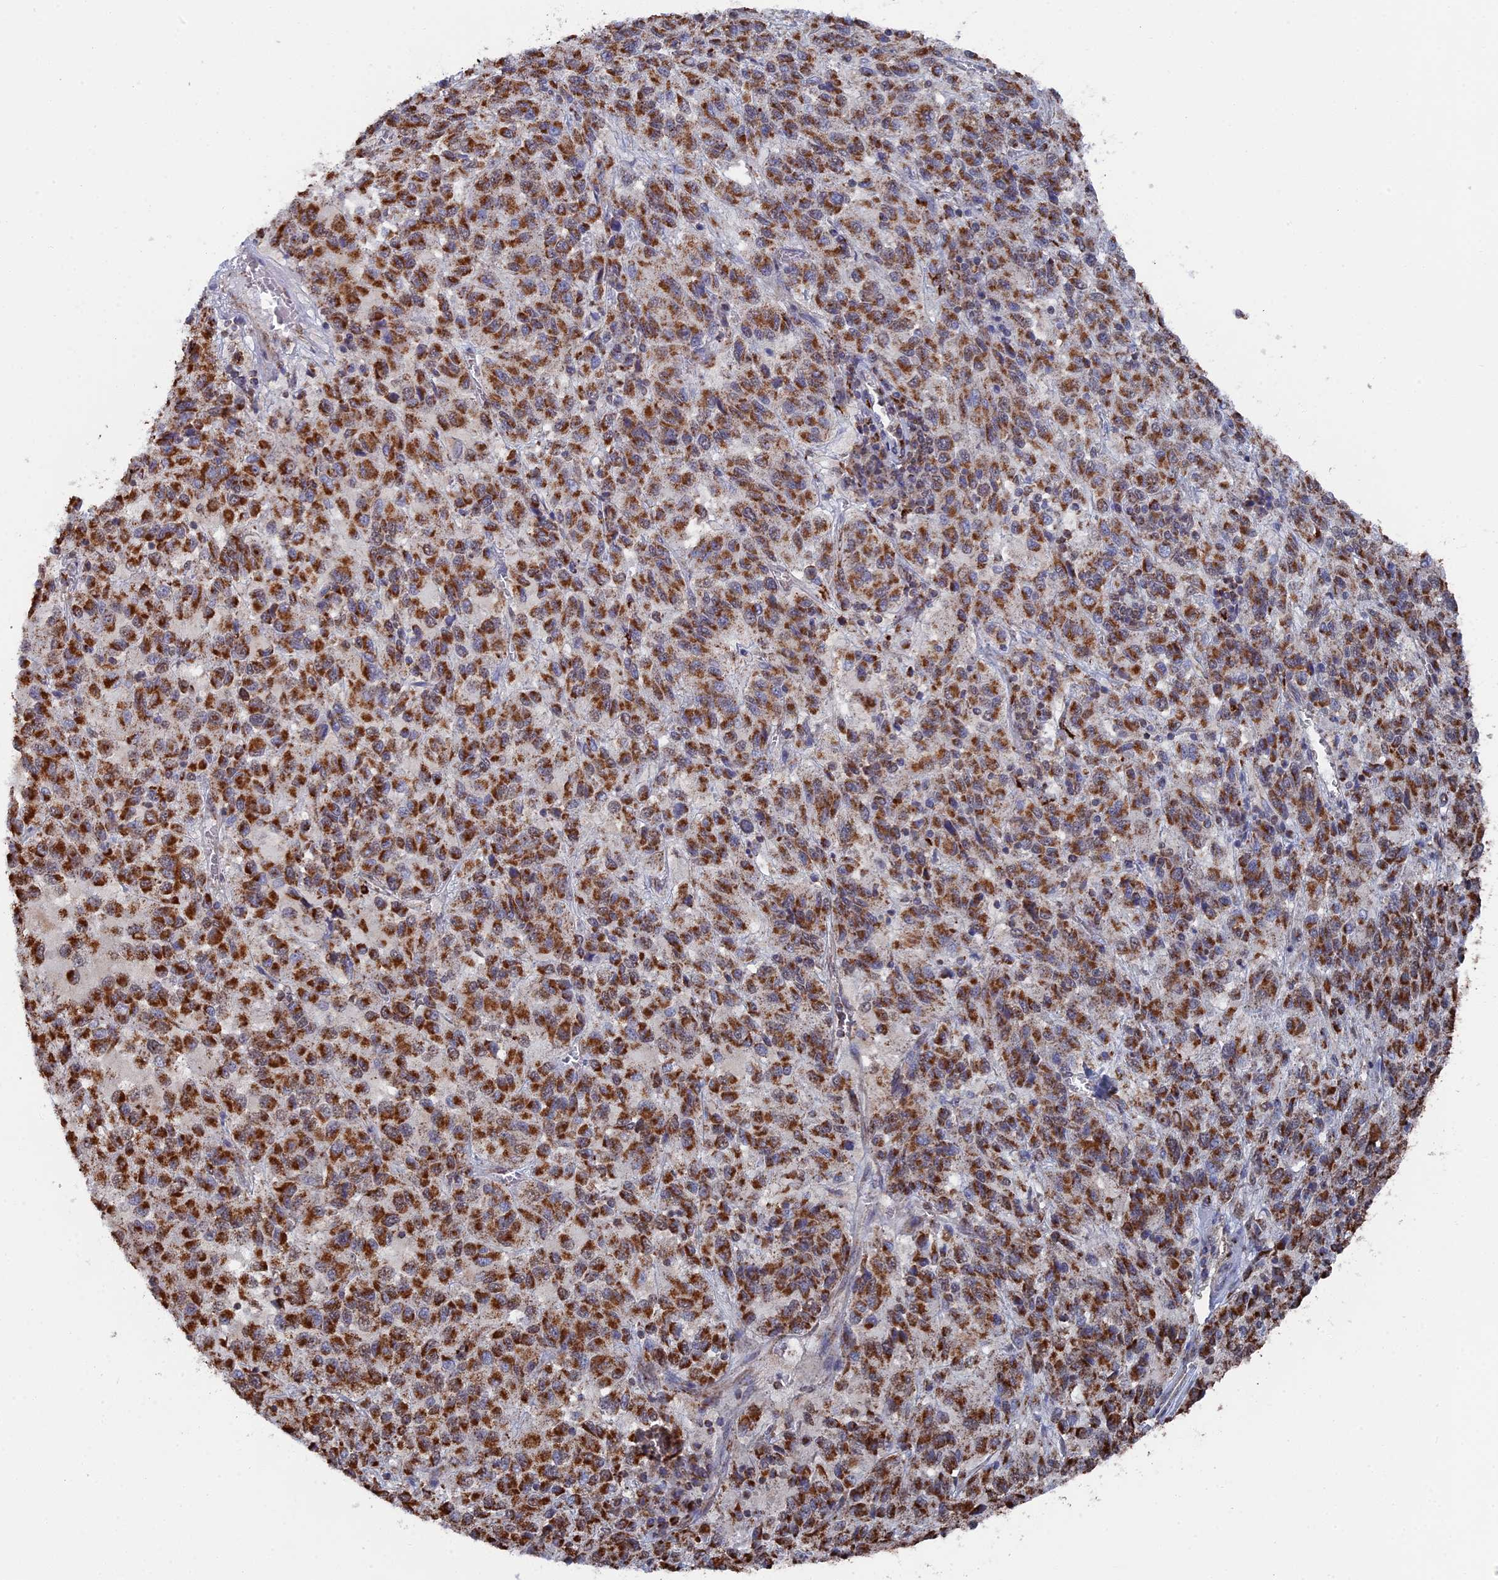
{"staining": {"intensity": "moderate", "quantity": ">75%", "location": "cytoplasmic/membranous"}, "tissue": "melanoma", "cell_type": "Tumor cells", "image_type": "cancer", "snomed": [{"axis": "morphology", "description": "Malignant melanoma, Metastatic site"}, {"axis": "topography", "description": "Lung"}], "caption": "IHC (DAB) staining of human melanoma exhibits moderate cytoplasmic/membranous protein positivity in approximately >75% of tumor cells.", "gene": "SMG9", "patient": {"sex": "male", "age": 64}}